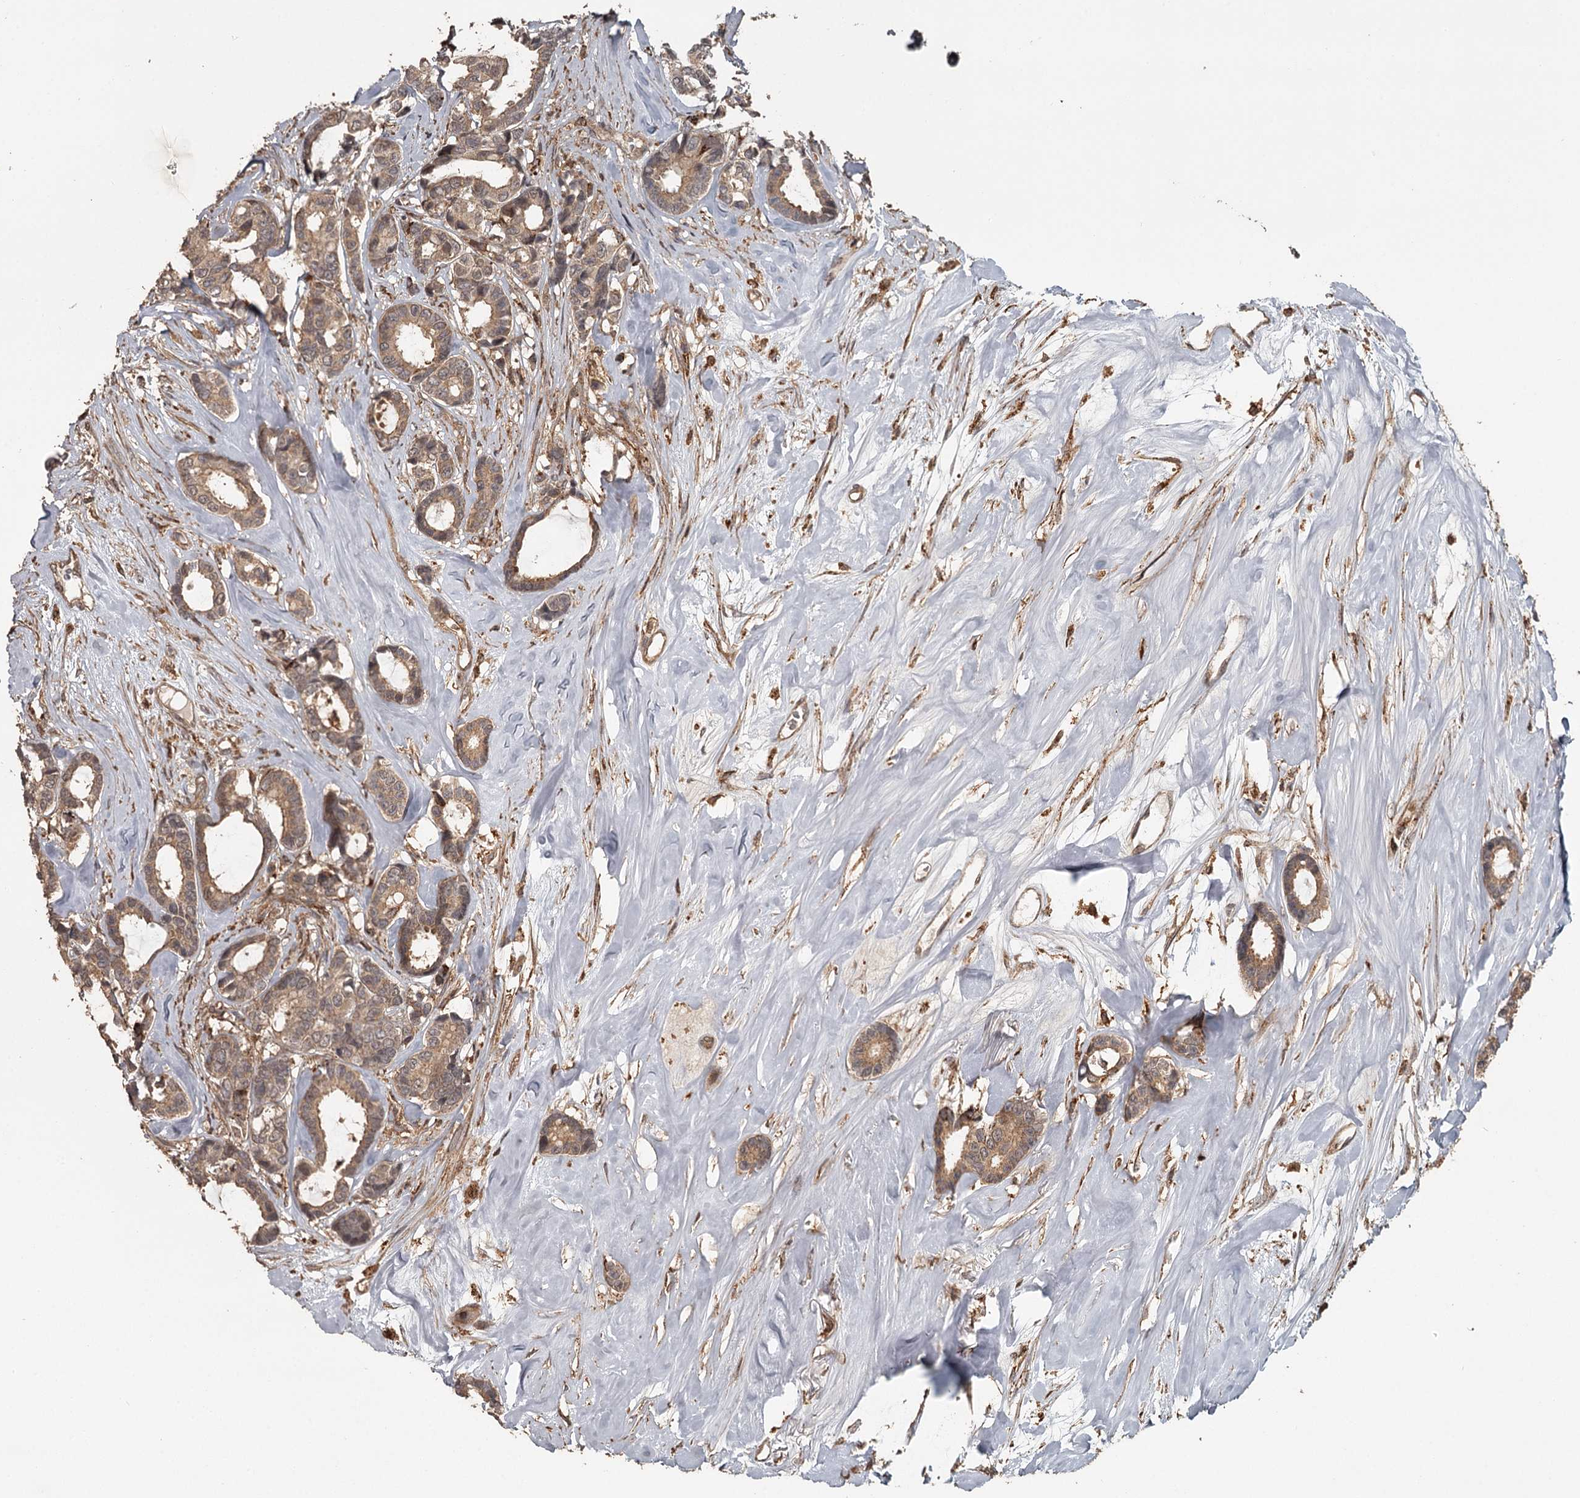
{"staining": {"intensity": "moderate", "quantity": ">75%", "location": "cytoplasmic/membranous"}, "tissue": "breast cancer", "cell_type": "Tumor cells", "image_type": "cancer", "snomed": [{"axis": "morphology", "description": "Duct carcinoma"}, {"axis": "topography", "description": "Breast"}], "caption": "A photomicrograph of human breast cancer stained for a protein reveals moderate cytoplasmic/membranous brown staining in tumor cells.", "gene": "FAXC", "patient": {"sex": "female", "age": 87}}